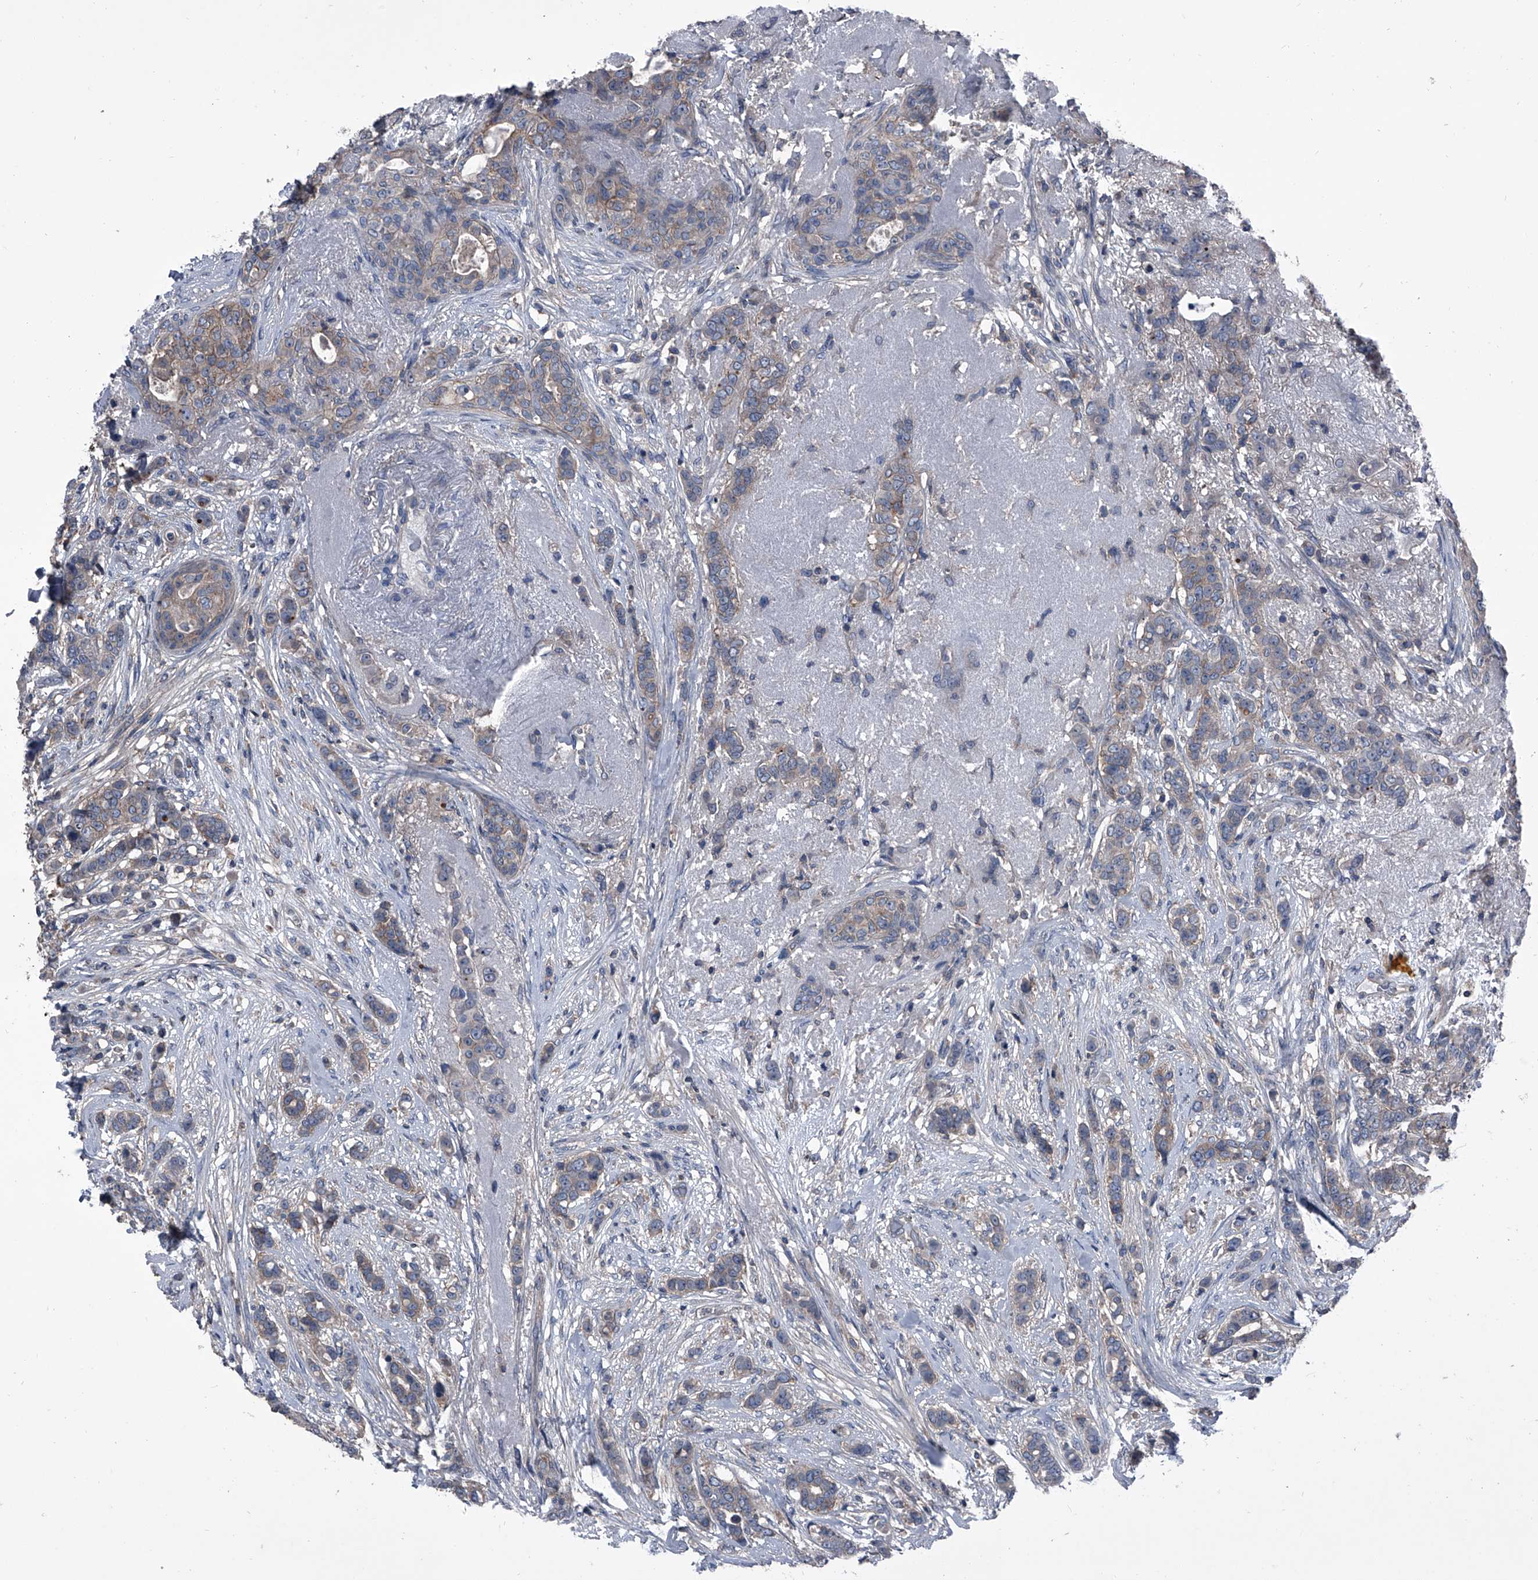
{"staining": {"intensity": "weak", "quantity": "25%-75%", "location": "cytoplasmic/membranous"}, "tissue": "breast cancer", "cell_type": "Tumor cells", "image_type": "cancer", "snomed": [{"axis": "morphology", "description": "Lobular carcinoma"}, {"axis": "topography", "description": "Breast"}], "caption": "Weak cytoplasmic/membranous protein positivity is present in approximately 25%-75% of tumor cells in breast cancer.", "gene": "PIP5K1A", "patient": {"sex": "female", "age": 51}}